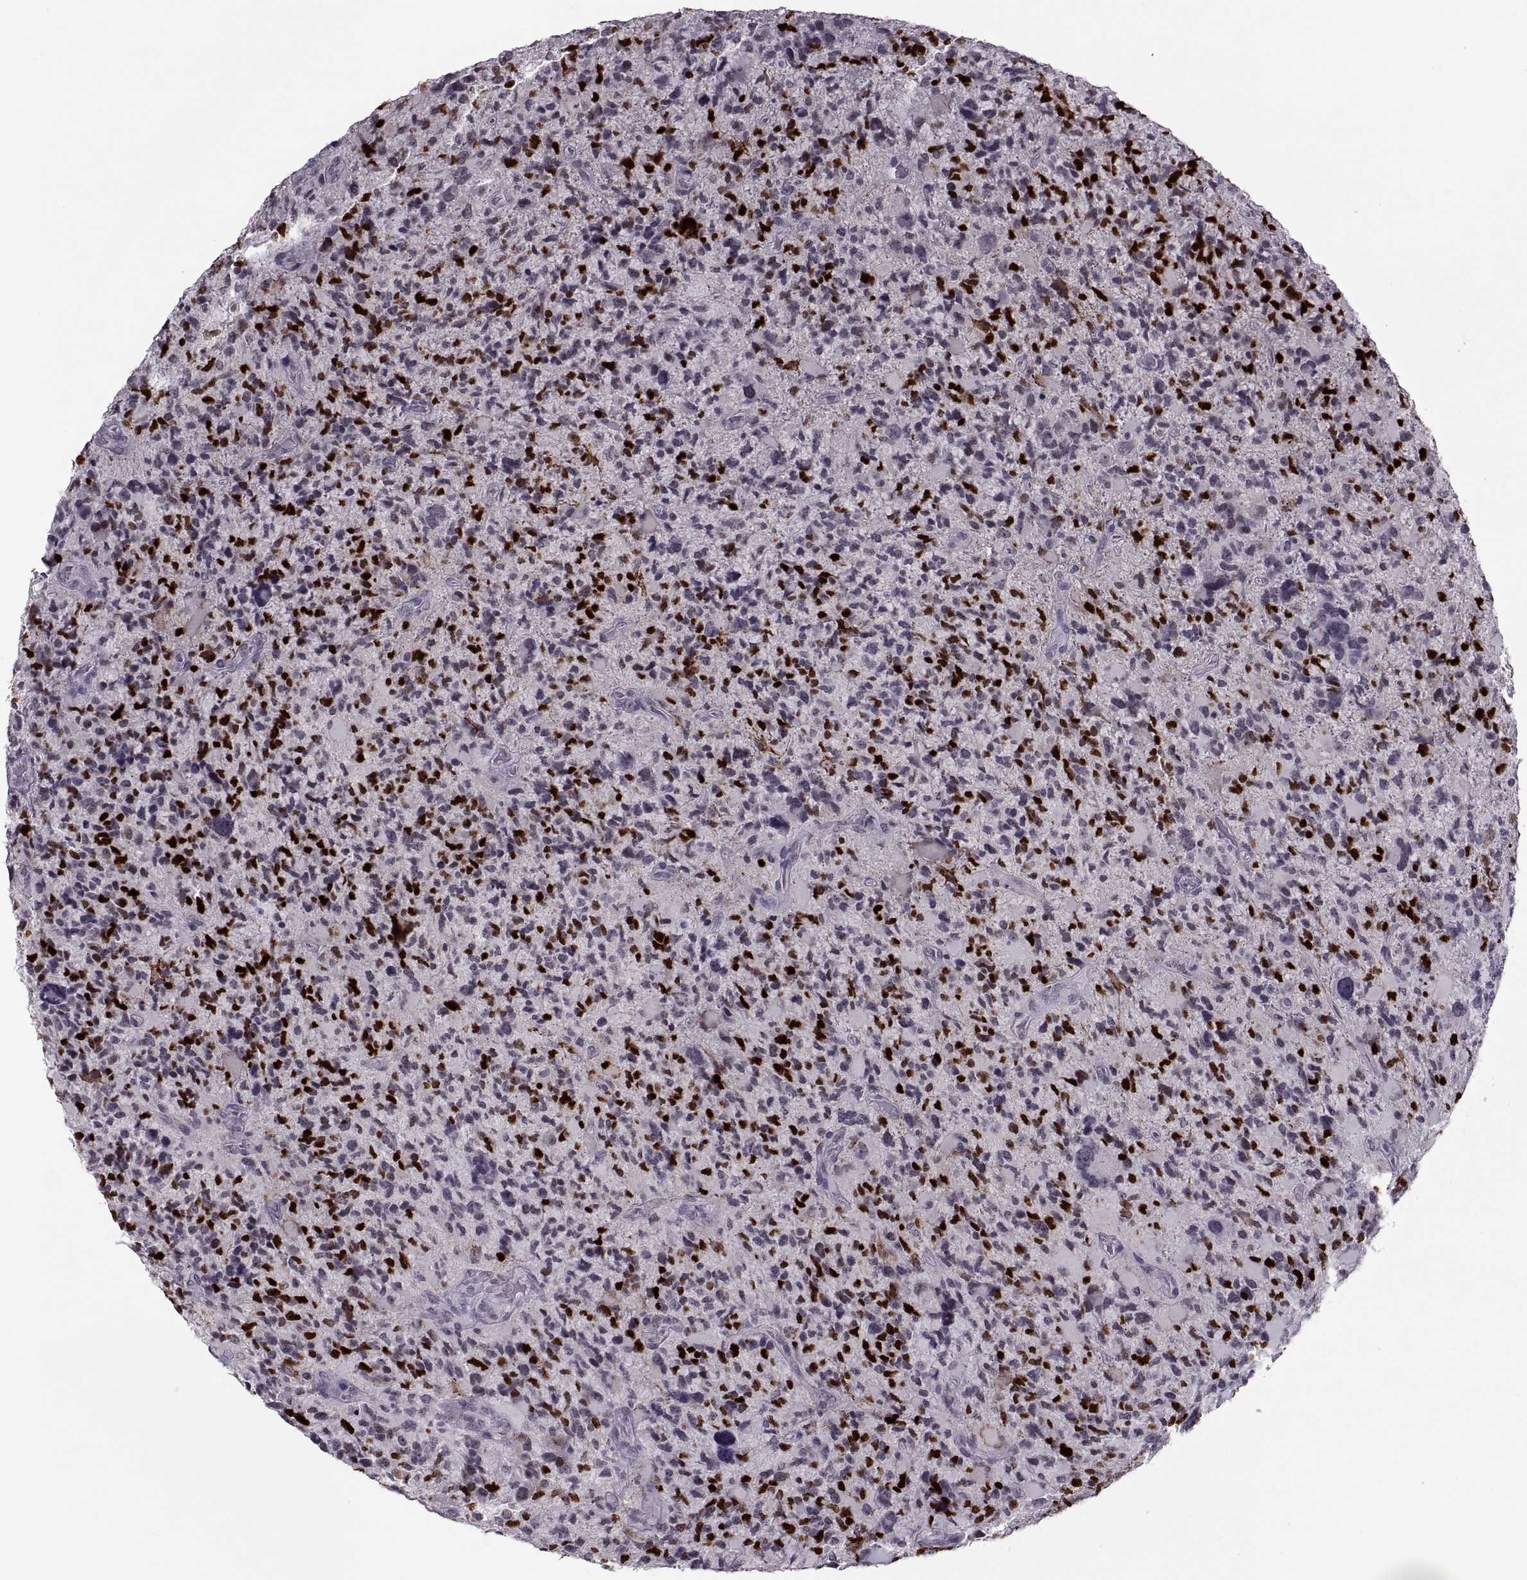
{"staining": {"intensity": "strong", "quantity": "25%-75%", "location": "nuclear"}, "tissue": "glioma", "cell_type": "Tumor cells", "image_type": "cancer", "snomed": [{"axis": "morphology", "description": "Glioma, malignant, High grade"}, {"axis": "topography", "description": "Brain"}], "caption": "Immunohistochemistry (IHC) image of neoplastic tissue: human glioma stained using IHC demonstrates high levels of strong protein expression localized specifically in the nuclear of tumor cells, appearing as a nuclear brown color.", "gene": "OTP", "patient": {"sex": "female", "age": 71}}